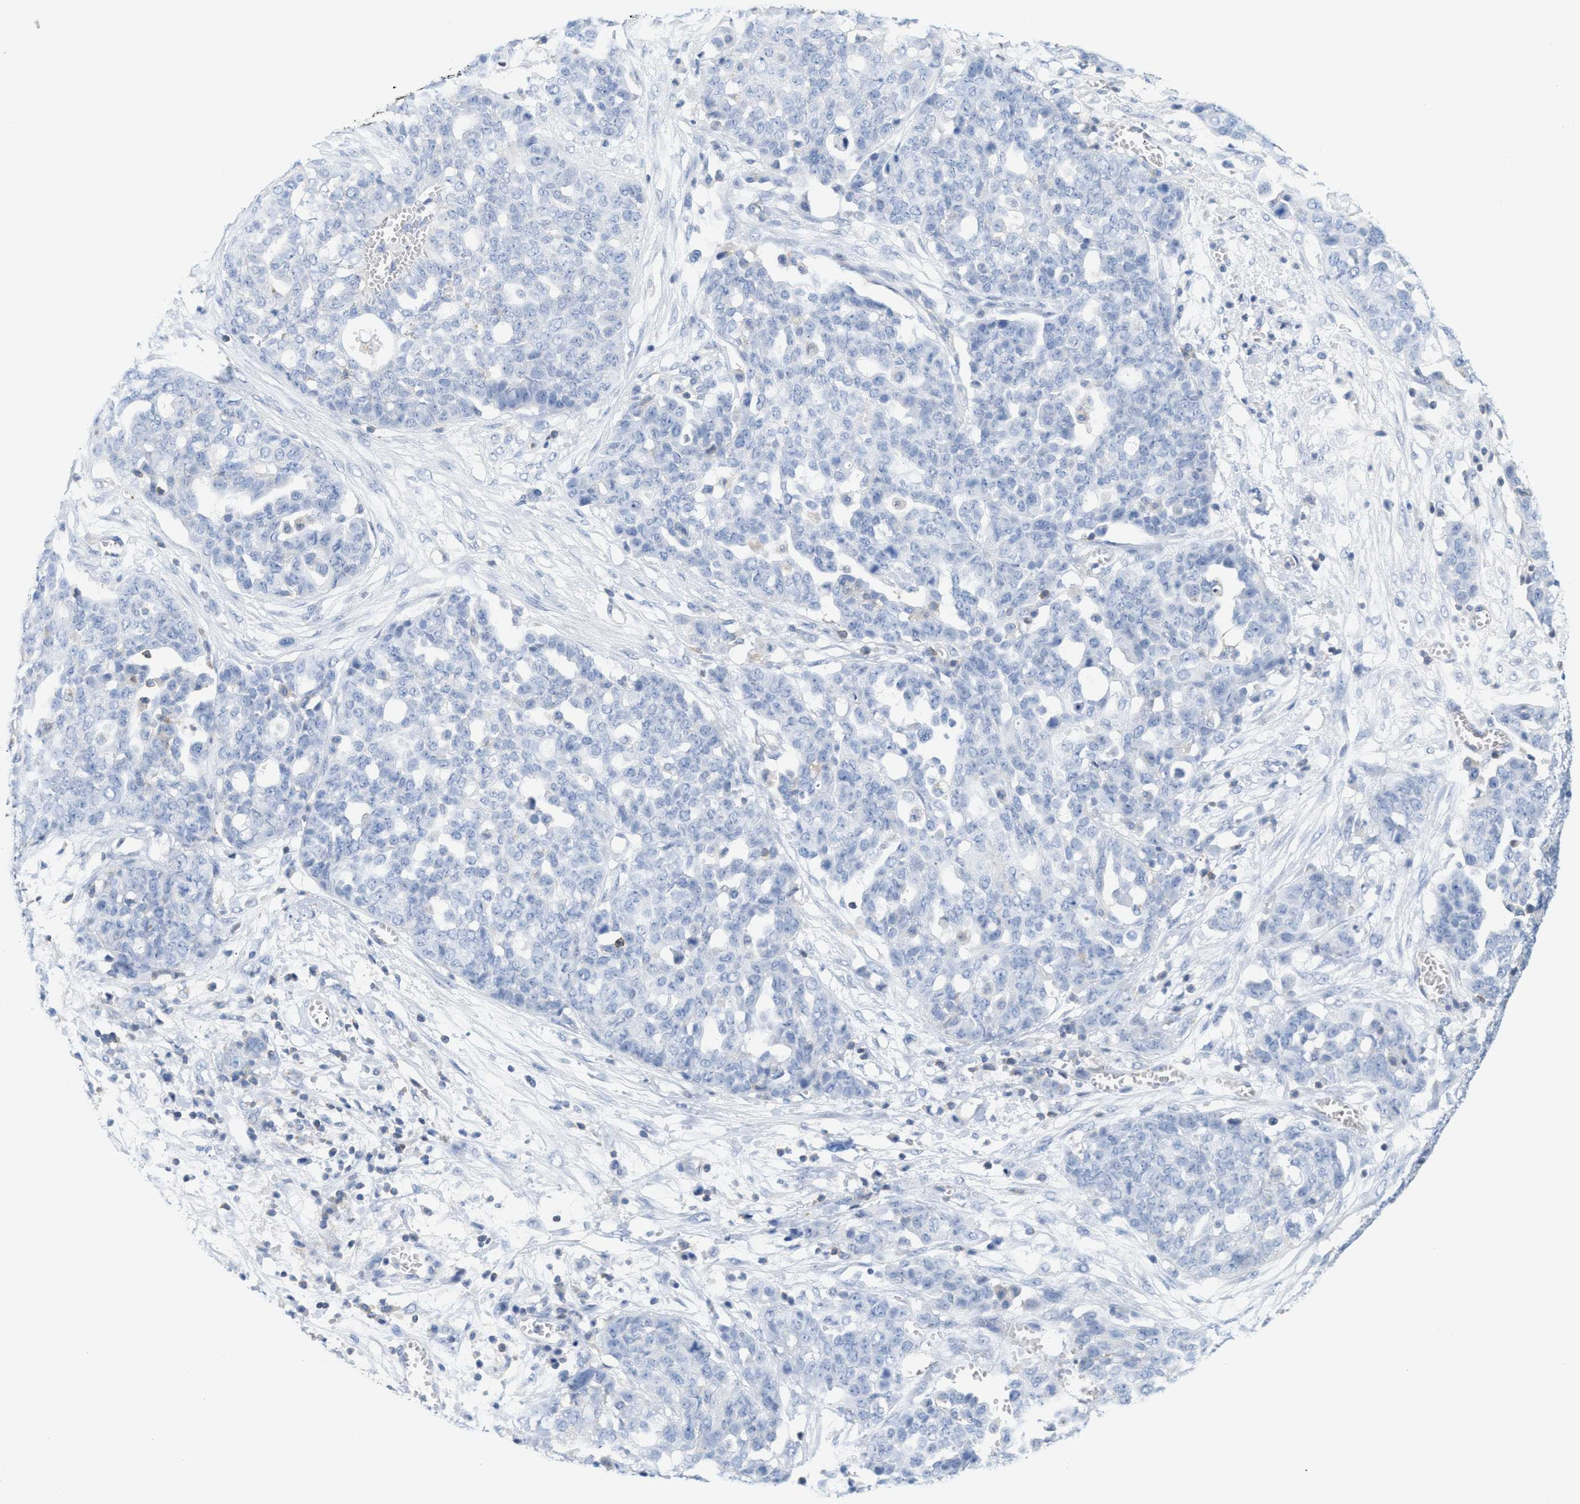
{"staining": {"intensity": "negative", "quantity": "none", "location": "none"}, "tissue": "ovarian cancer", "cell_type": "Tumor cells", "image_type": "cancer", "snomed": [{"axis": "morphology", "description": "Cystadenocarcinoma, serous, NOS"}, {"axis": "topography", "description": "Soft tissue"}, {"axis": "topography", "description": "Ovary"}], "caption": "DAB immunohistochemical staining of human serous cystadenocarcinoma (ovarian) demonstrates no significant staining in tumor cells.", "gene": "IL16", "patient": {"sex": "female", "age": 57}}